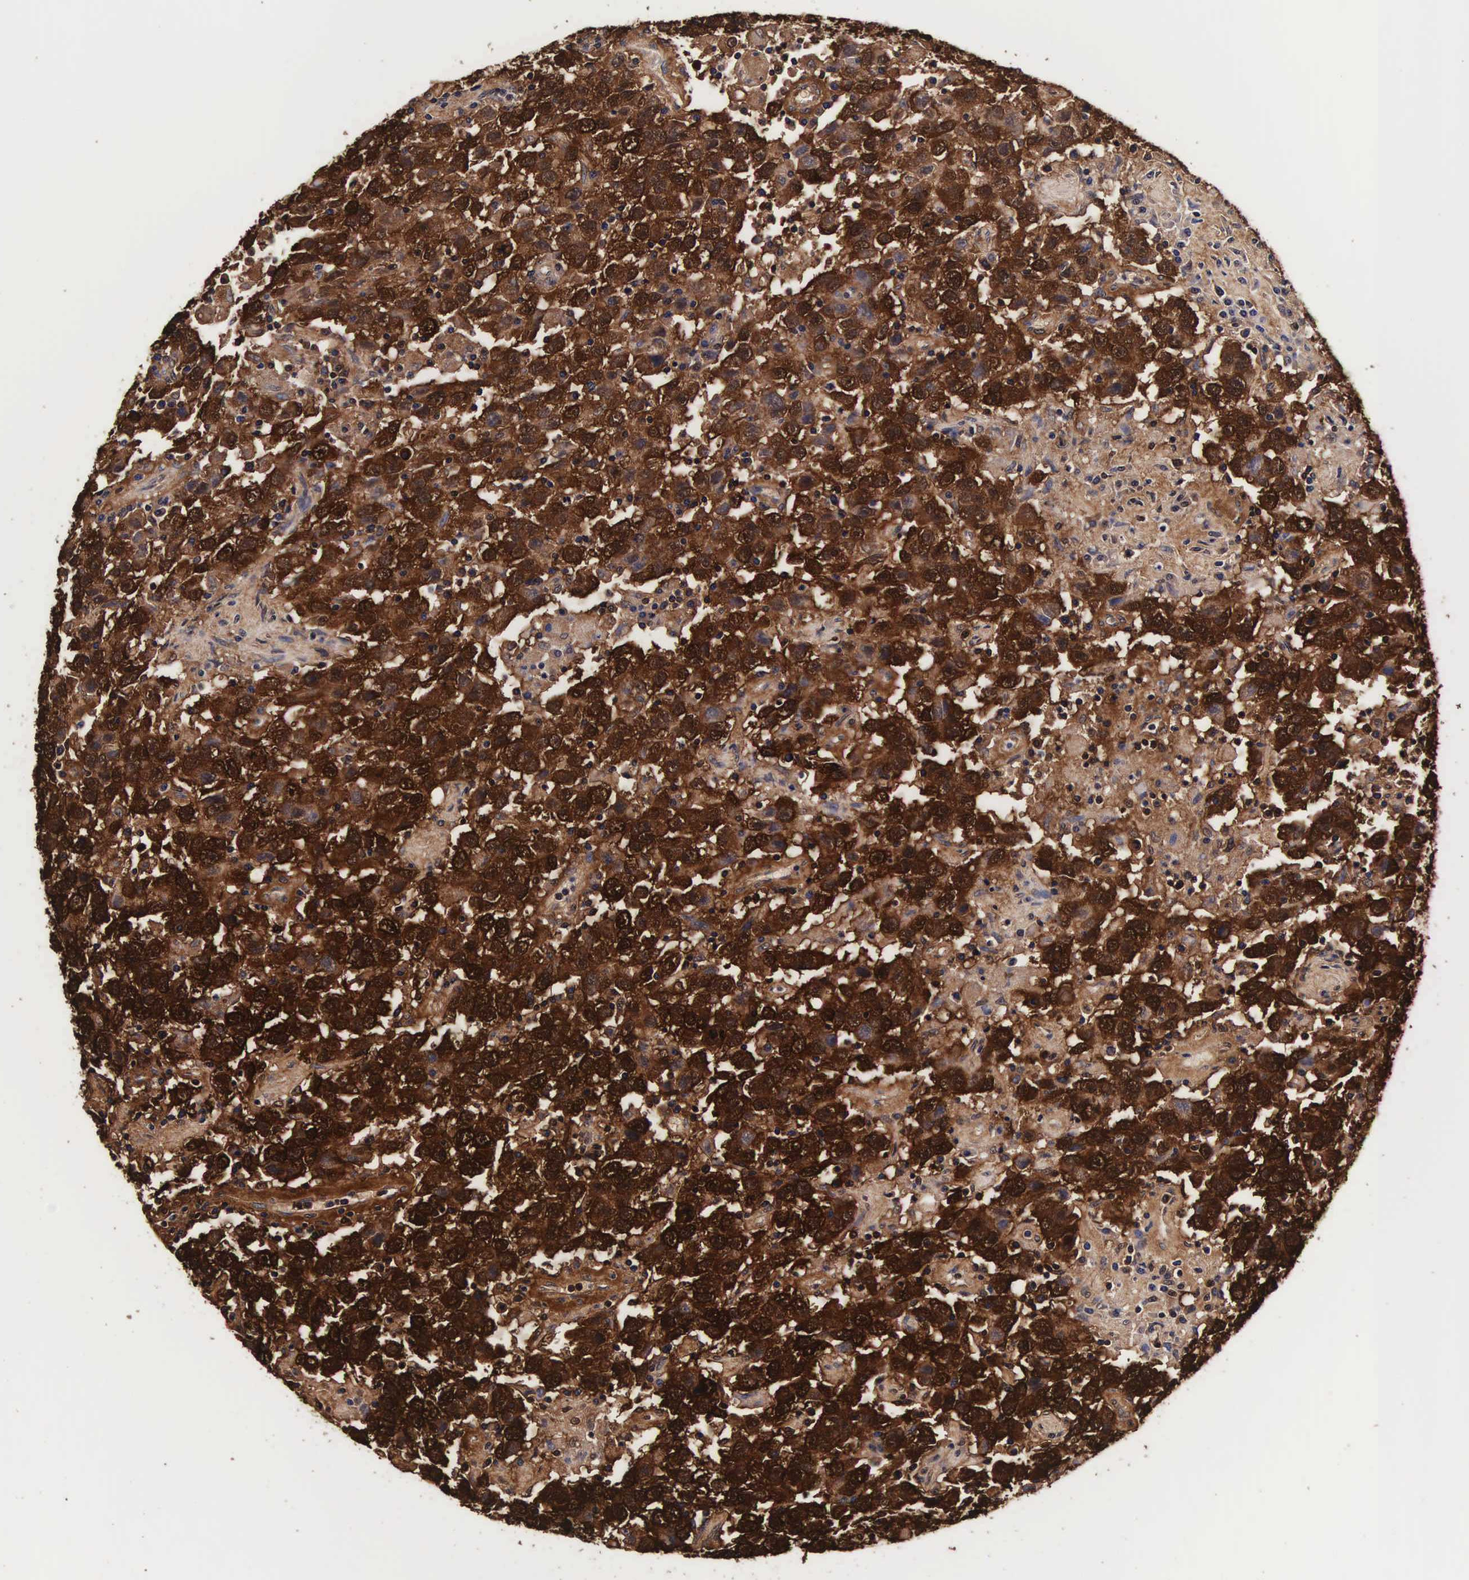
{"staining": {"intensity": "strong", "quantity": ">75%", "location": "cytoplasmic/membranous,nuclear"}, "tissue": "testis cancer", "cell_type": "Tumor cells", "image_type": "cancer", "snomed": [{"axis": "morphology", "description": "Seminoma, NOS"}, {"axis": "topography", "description": "Testis"}], "caption": "Immunohistochemistry (DAB (3,3'-diaminobenzidine)) staining of human testis seminoma exhibits strong cytoplasmic/membranous and nuclear protein staining in approximately >75% of tumor cells.", "gene": "TECPR2", "patient": {"sex": "male", "age": 41}}